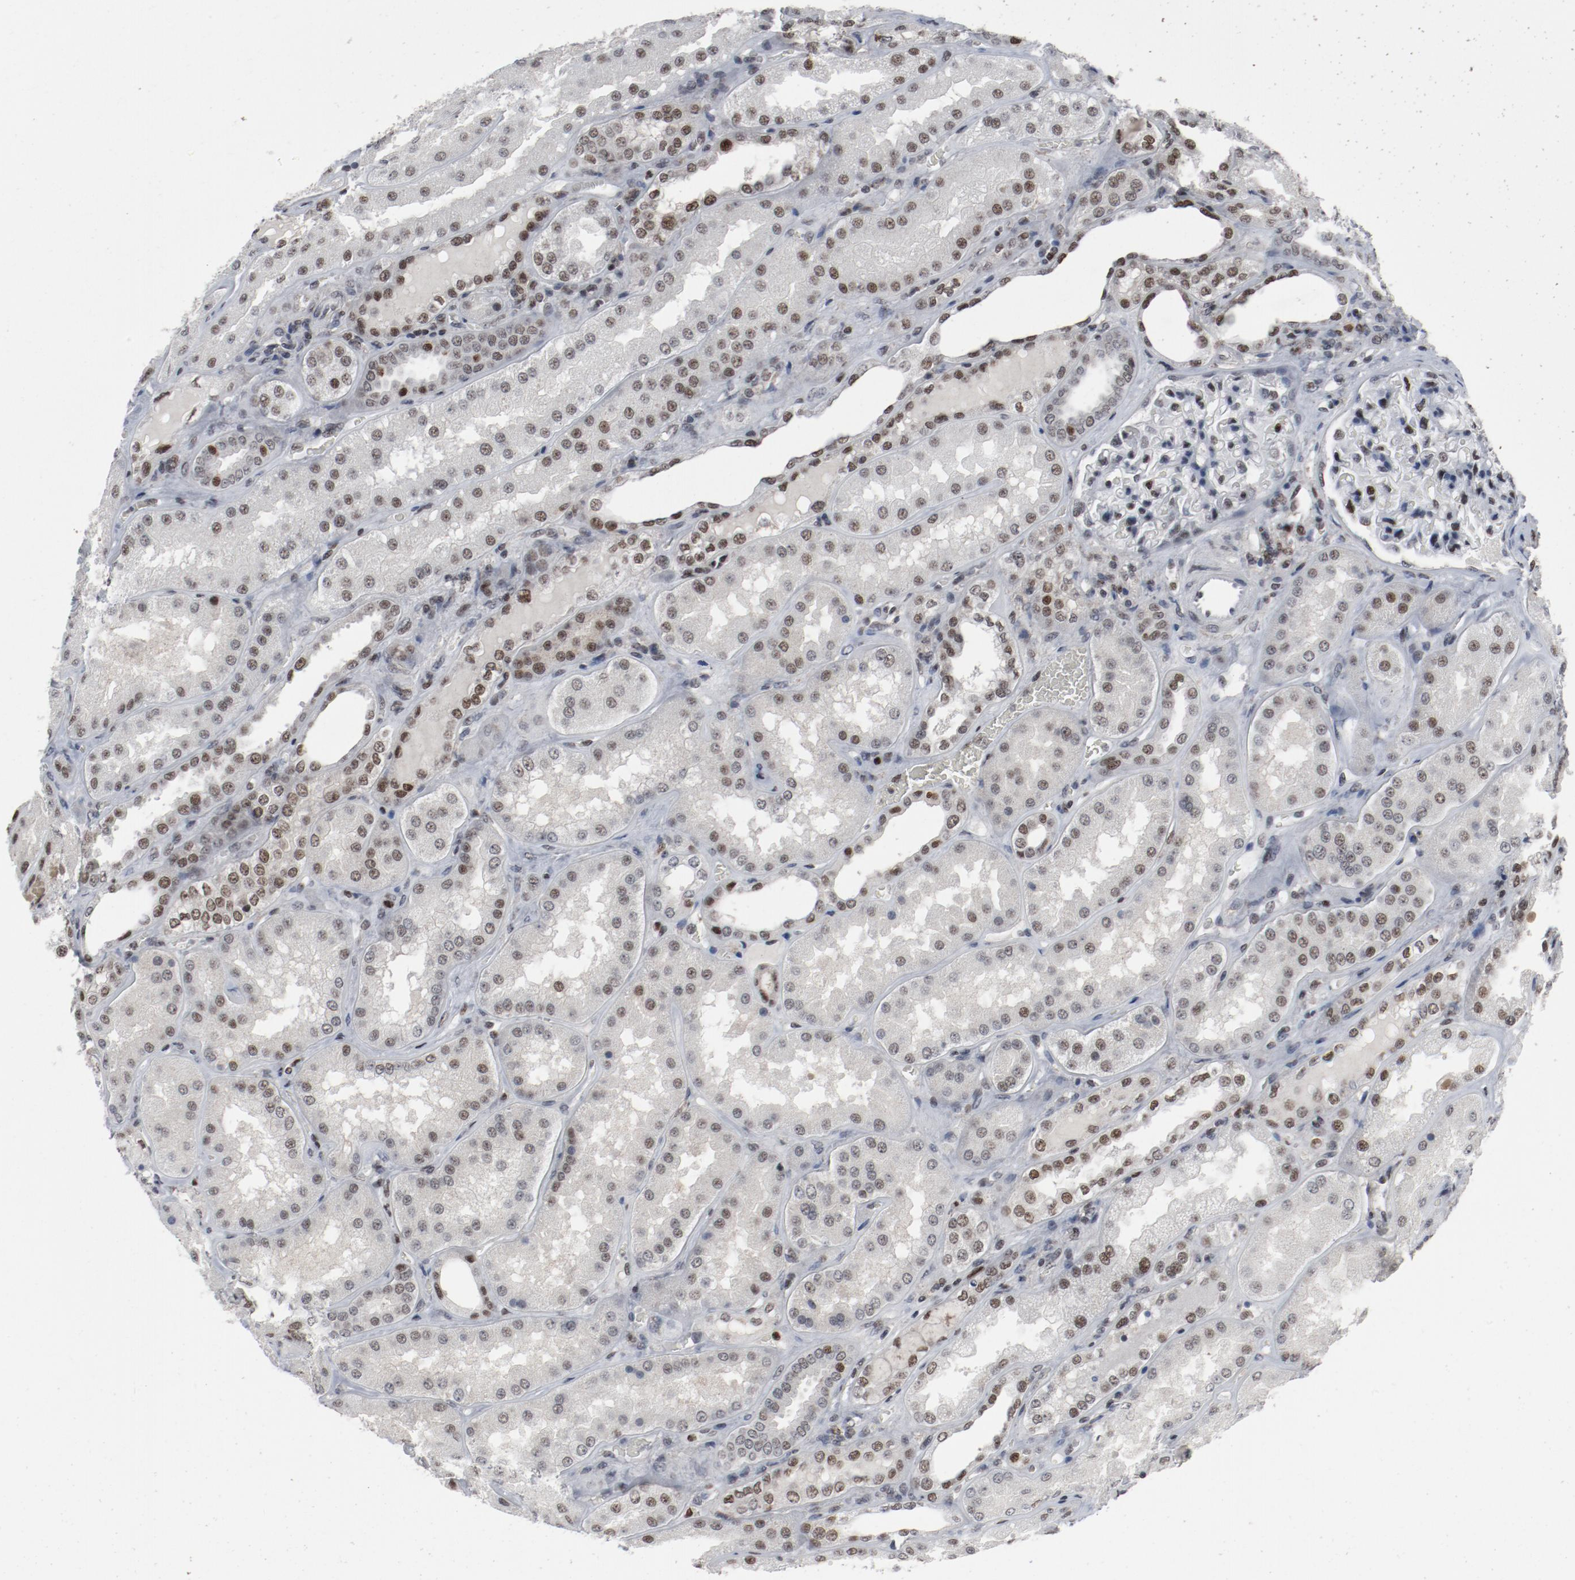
{"staining": {"intensity": "strong", "quantity": "<25%", "location": "nuclear"}, "tissue": "kidney", "cell_type": "Cells in glomeruli", "image_type": "normal", "snomed": [{"axis": "morphology", "description": "Normal tissue, NOS"}, {"axis": "topography", "description": "Kidney"}], "caption": "Human kidney stained with a brown dye shows strong nuclear positive expression in approximately <25% of cells in glomeruli.", "gene": "JMJD6", "patient": {"sex": "female", "age": 56}}